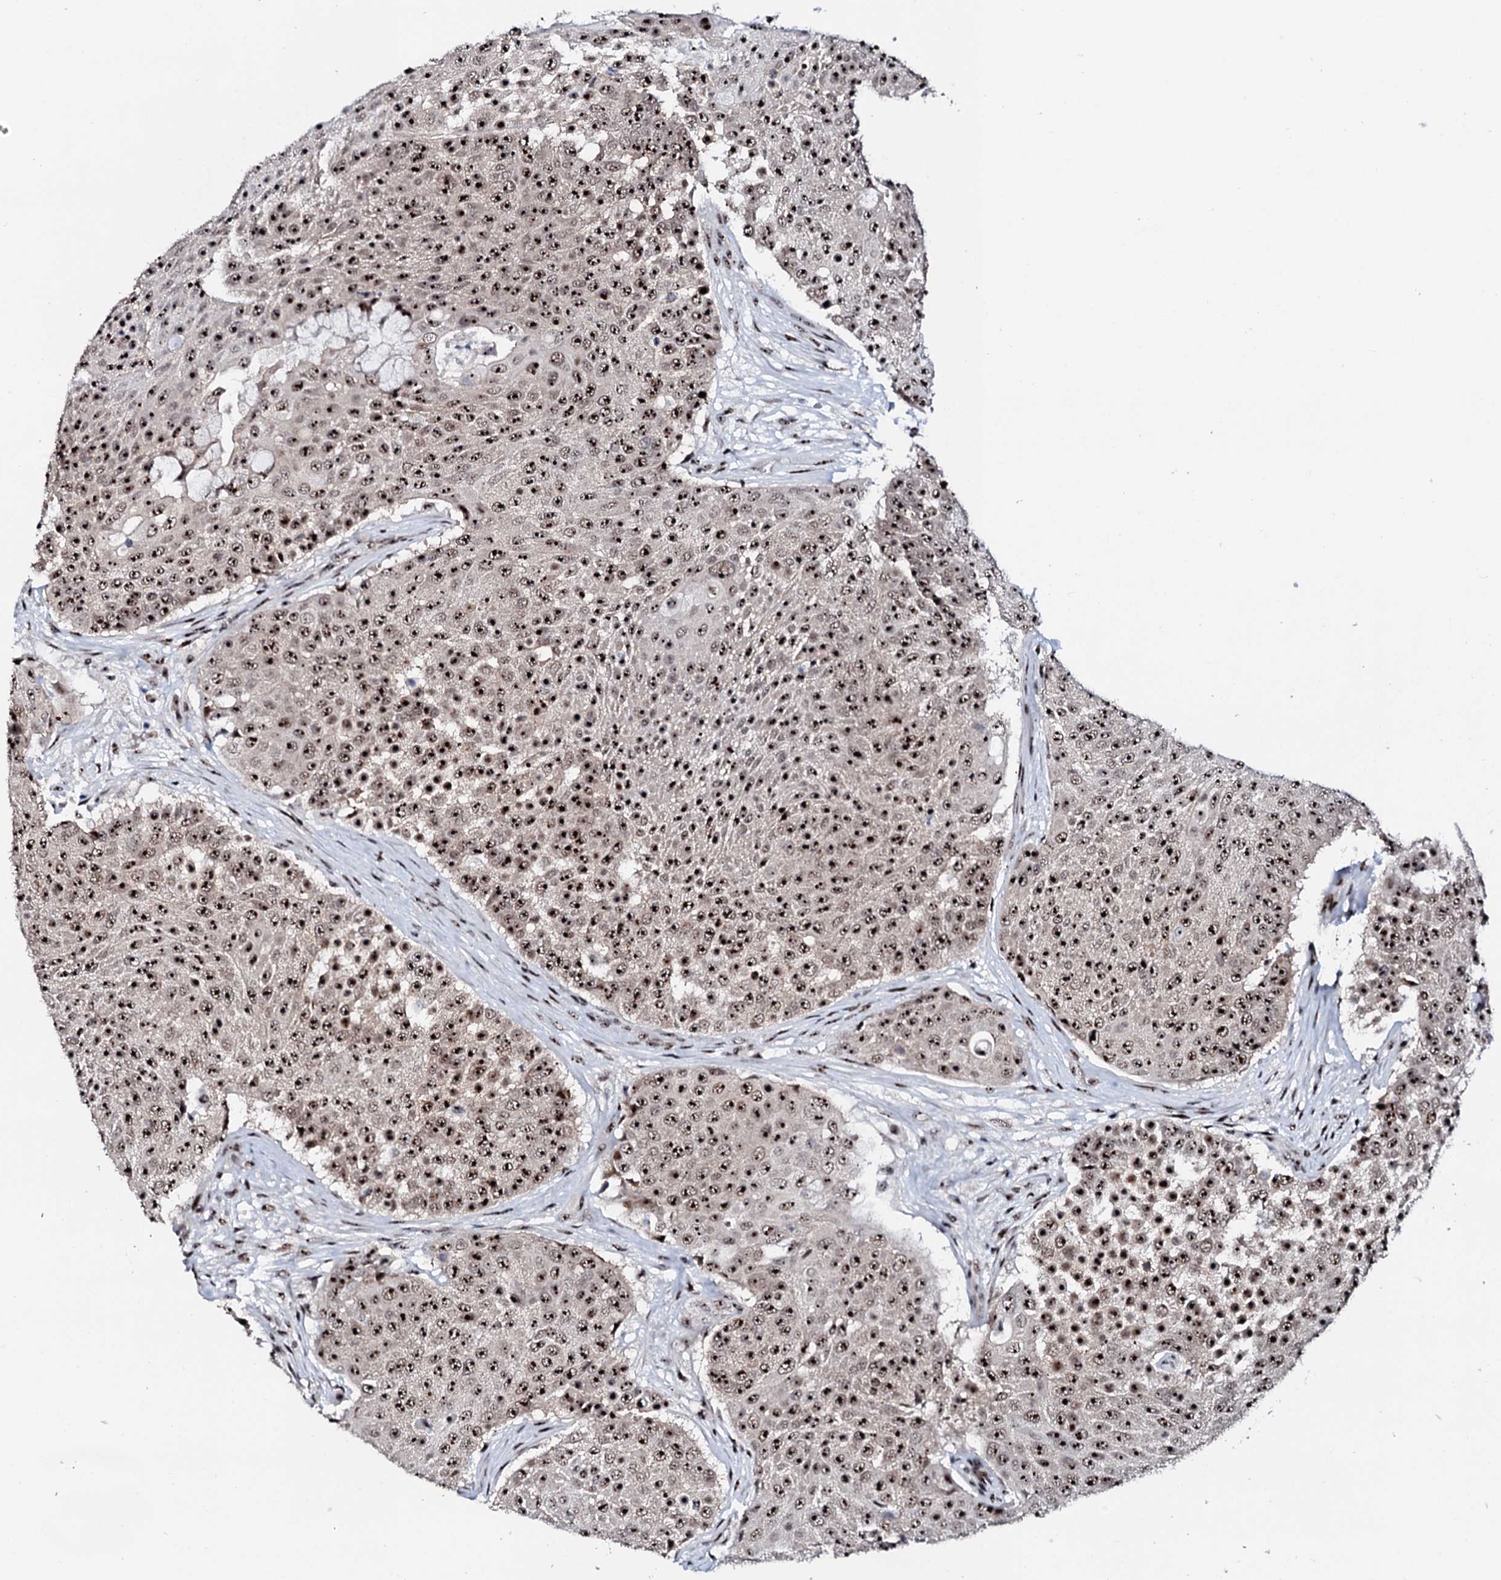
{"staining": {"intensity": "strong", "quantity": ">75%", "location": "nuclear"}, "tissue": "urothelial cancer", "cell_type": "Tumor cells", "image_type": "cancer", "snomed": [{"axis": "morphology", "description": "Urothelial carcinoma, High grade"}, {"axis": "topography", "description": "Urinary bladder"}], "caption": "Protein analysis of urothelial carcinoma (high-grade) tissue shows strong nuclear staining in approximately >75% of tumor cells.", "gene": "NEUROG3", "patient": {"sex": "female", "age": 63}}